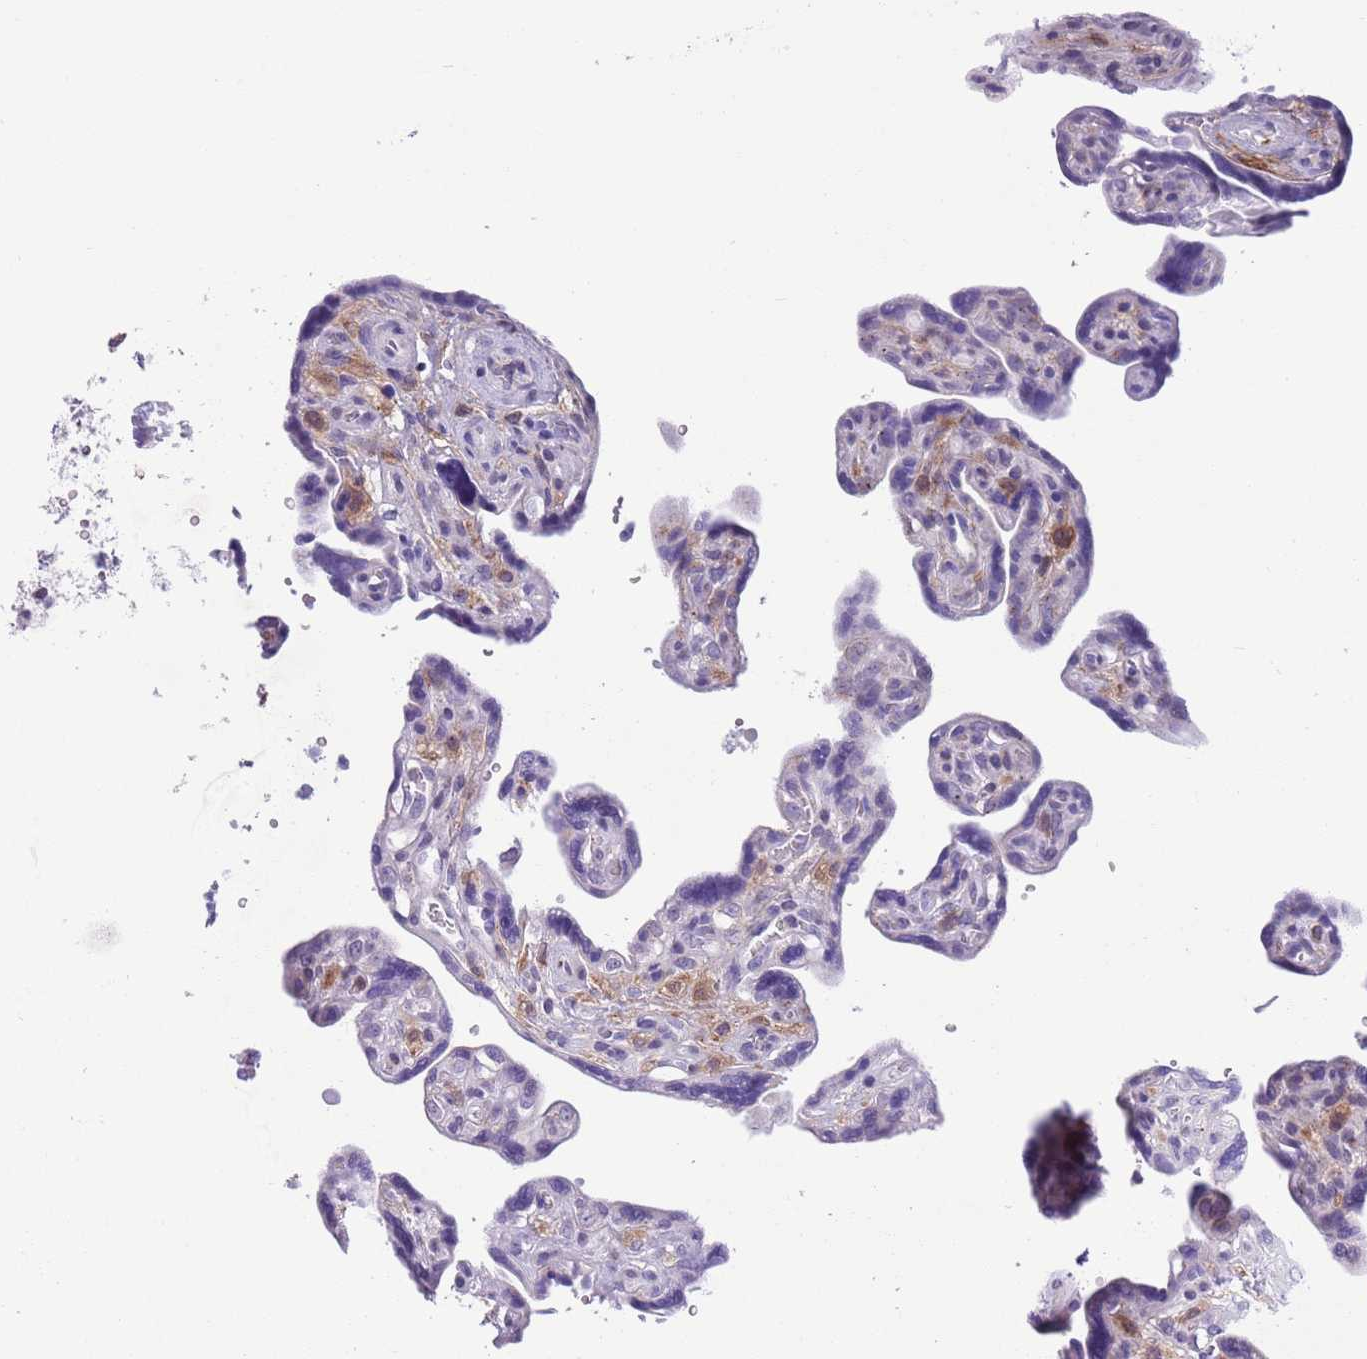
{"staining": {"intensity": "negative", "quantity": "none", "location": "none"}, "tissue": "placenta", "cell_type": "Trophoblastic cells", "image_type": "normal", "snomed": [{"axis": "morphology", "description": "Normal tissue, NOS"}, {"axis": "topography", "description": "Placenta"}], "caption": "Human placenta stained for a protein using IHC exhibits no expression in trophoblastic cells.", "gene": "PFKFB2", "patient": {"sex": "female", "age": 39}}